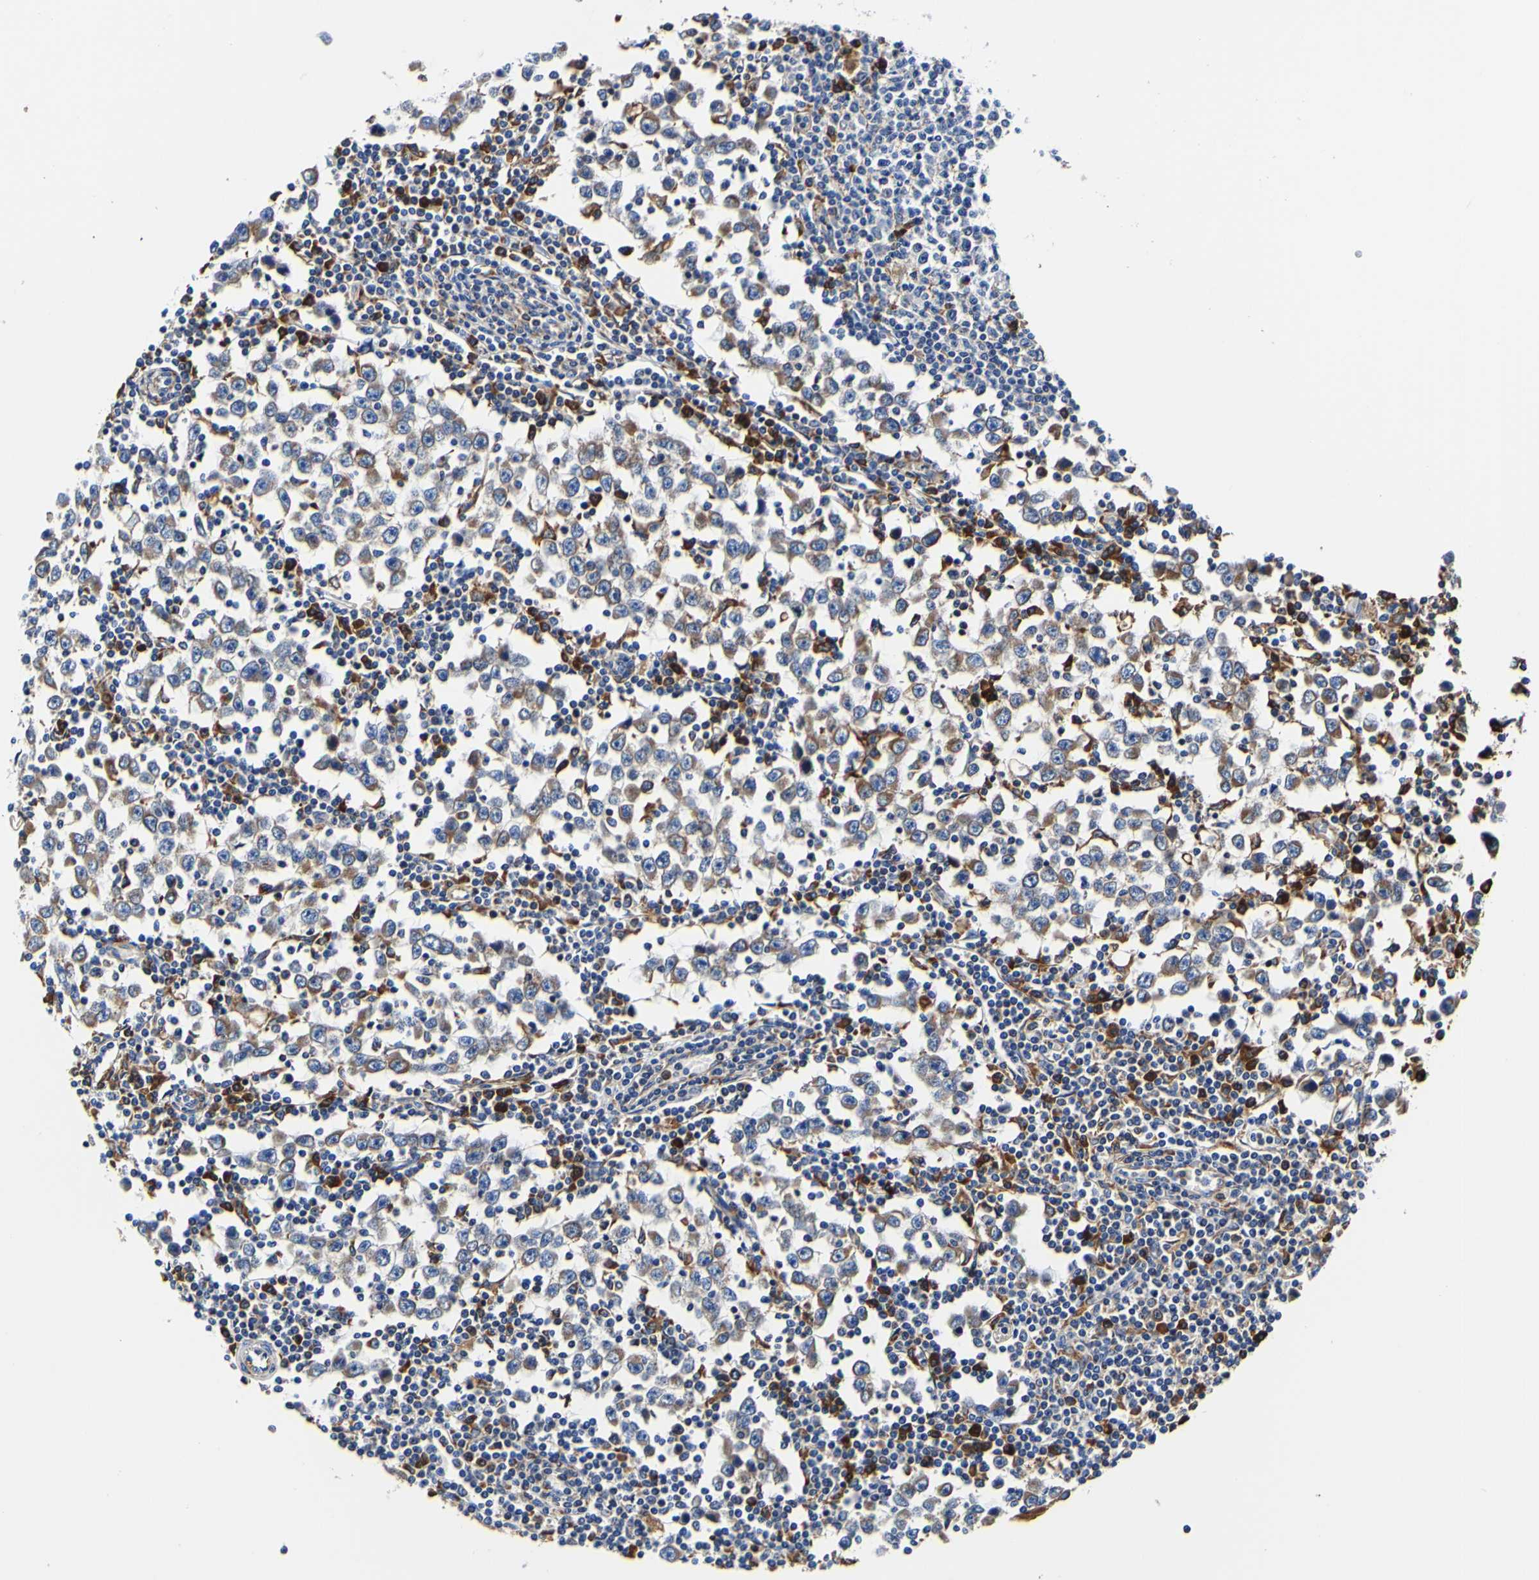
{"staining": {"intensity": "moderate", "quantity": "25%-75%", "location": "cytoplasmic/membranous"}, "tissue": "testis cancer", "cell_type": "Tumor cells", "image_type": "cancer", "snomed": [{"axis": "morphology", "description": "Seminoma, NOS"}, {"axis": "topography", "description": "Testis"}], "caption": "This is an image of immunohistochemistry staining of testis seminoma, which shows moderate positivity in the cytoplasmic/membranous of tumor cells.", "gene": "P4HB", "patient": {"sex": "male", "age": 65}}